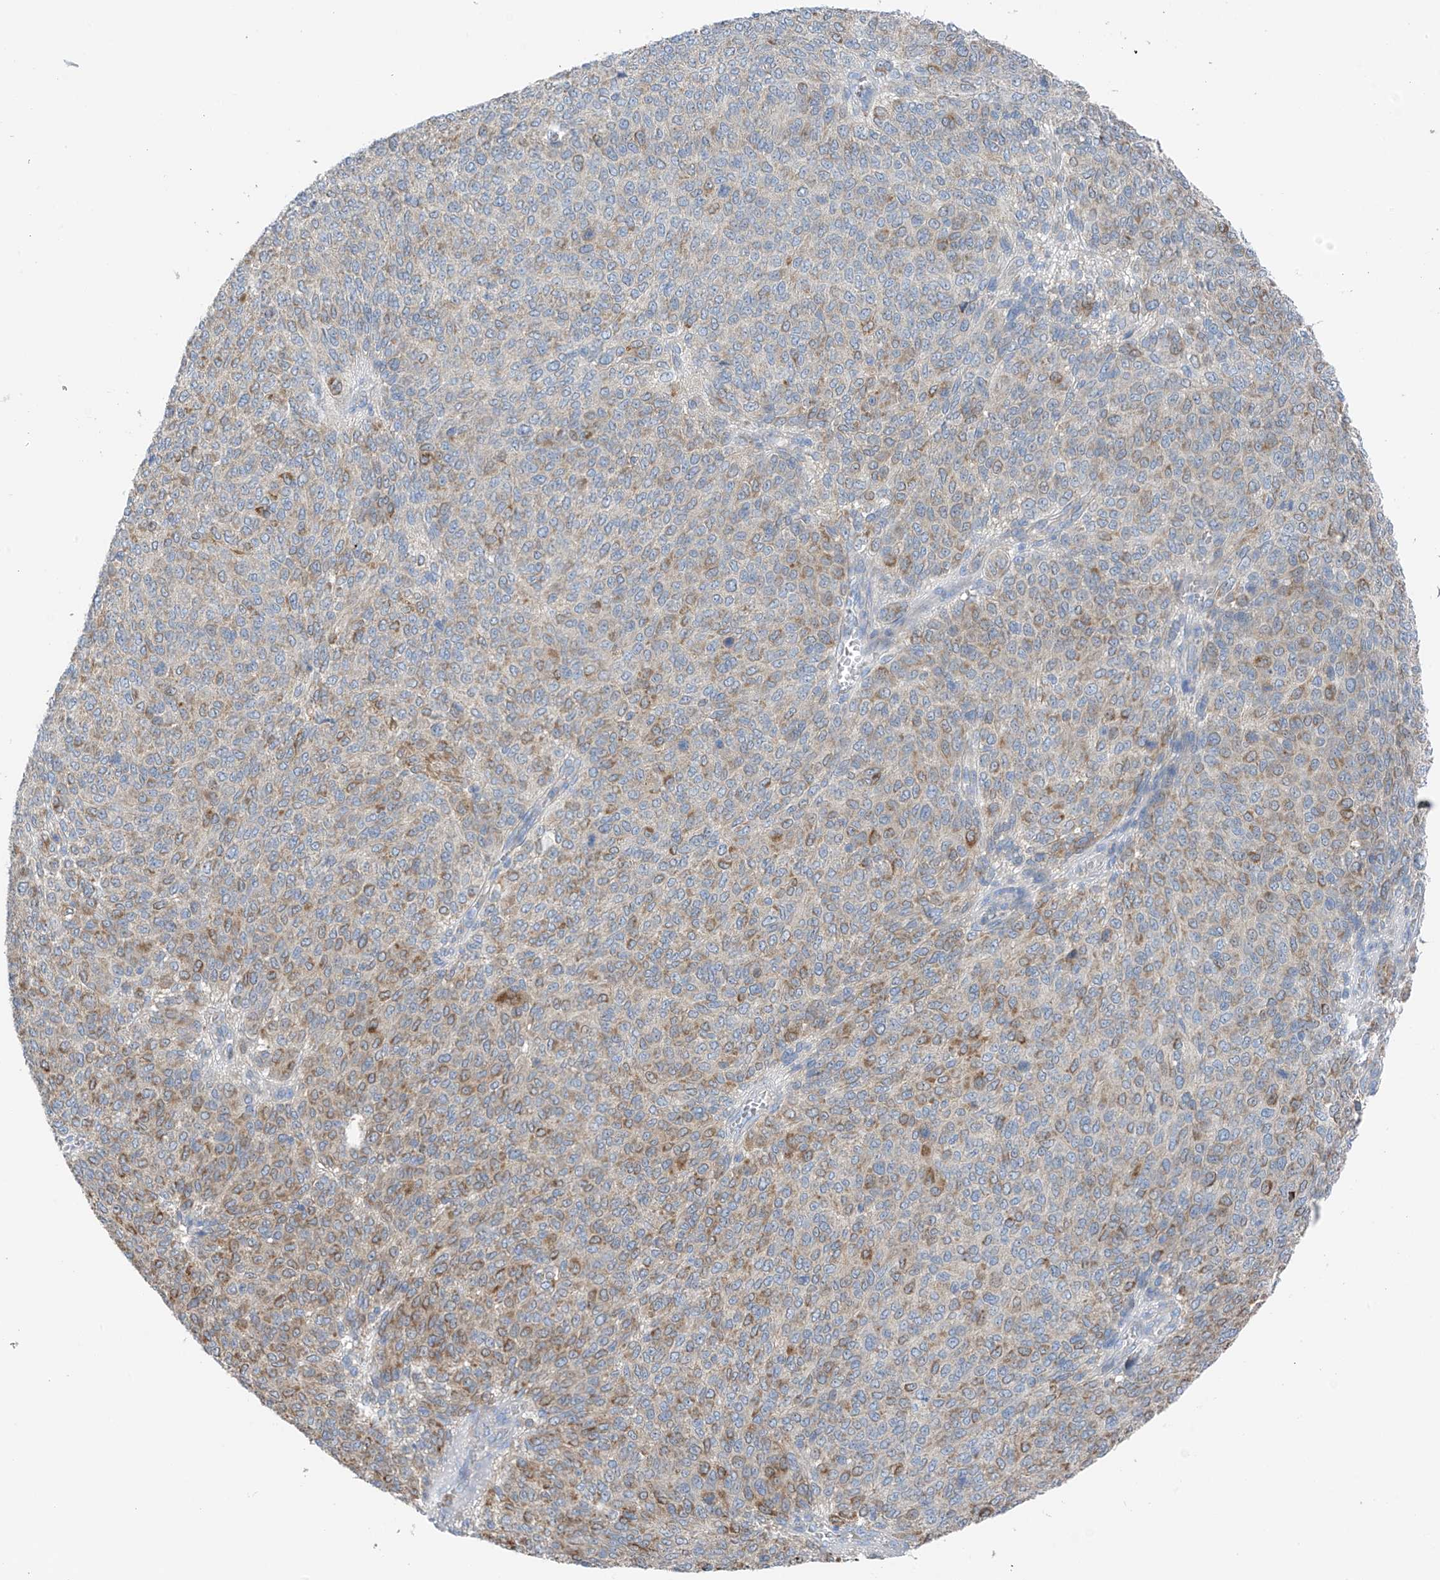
{"staining": {"intensity": "moderate", "quantity": "25%-75%", "location": "cytoplasmic/membranous"}, "tissue": "melanoma", "cell_type": "Tumor cells", "image_type": "cancer", "snomed": [{"axis": "morphology", "description": "Malignant melanoma, NOS"}, {"axis": "topography", "description": "Skin"}], "caption": "A brown stain labels moderate cytoplasmic/membranous positivity of a protein in malignant melanoma tumor cells. (brown staining indicates protein expression, while blue staining denotes nuclei).", "gene": "NALCN", "patient": {"sex": "male", "age": 49}}